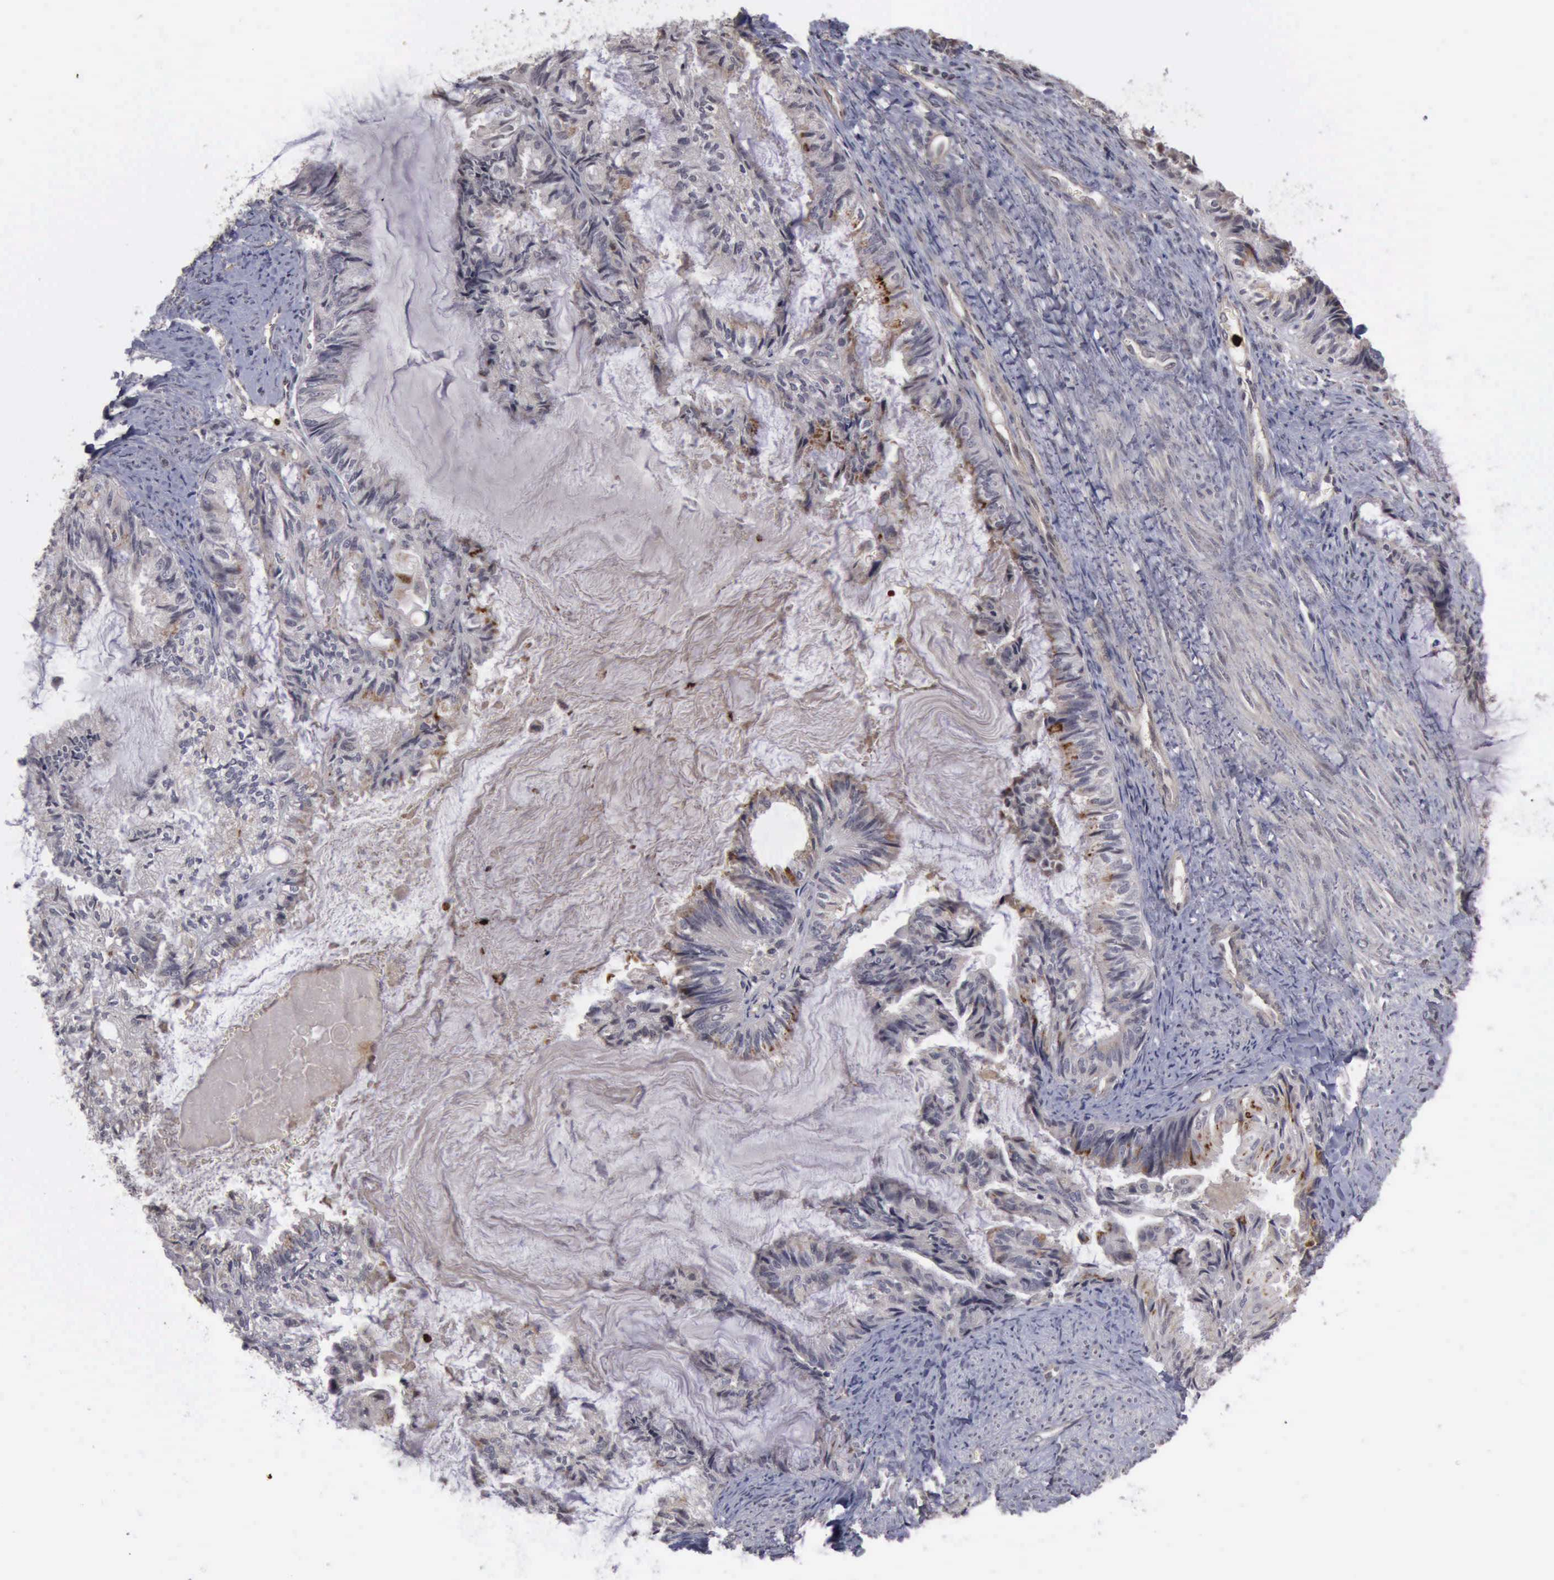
{"staining": {"intensity": "moderate", "quantity": "<25%", "location": "cytoplasmic/membranous"}, "tissue": "endometrial cancer", "cell_type": "Tumor cells", "image_type": "cancer", "snomed": [{"axis": "morphology", "description": "Adenocarcinoma, NOS"}, {"axis": "topography", "description": "Endometrium"}], "caption": "The micrograph shows staining of adenocarcinoma (endometrial), revealing moderate cytoplasmic/membranous protein positivity (brown color) within tumor cells. (DAB (3,3'-diaminobenzidine) IHC with brightfield microscopy, high magnification).", "gene": "MMP9", "patient": {"sex": "female", "age": 86}}